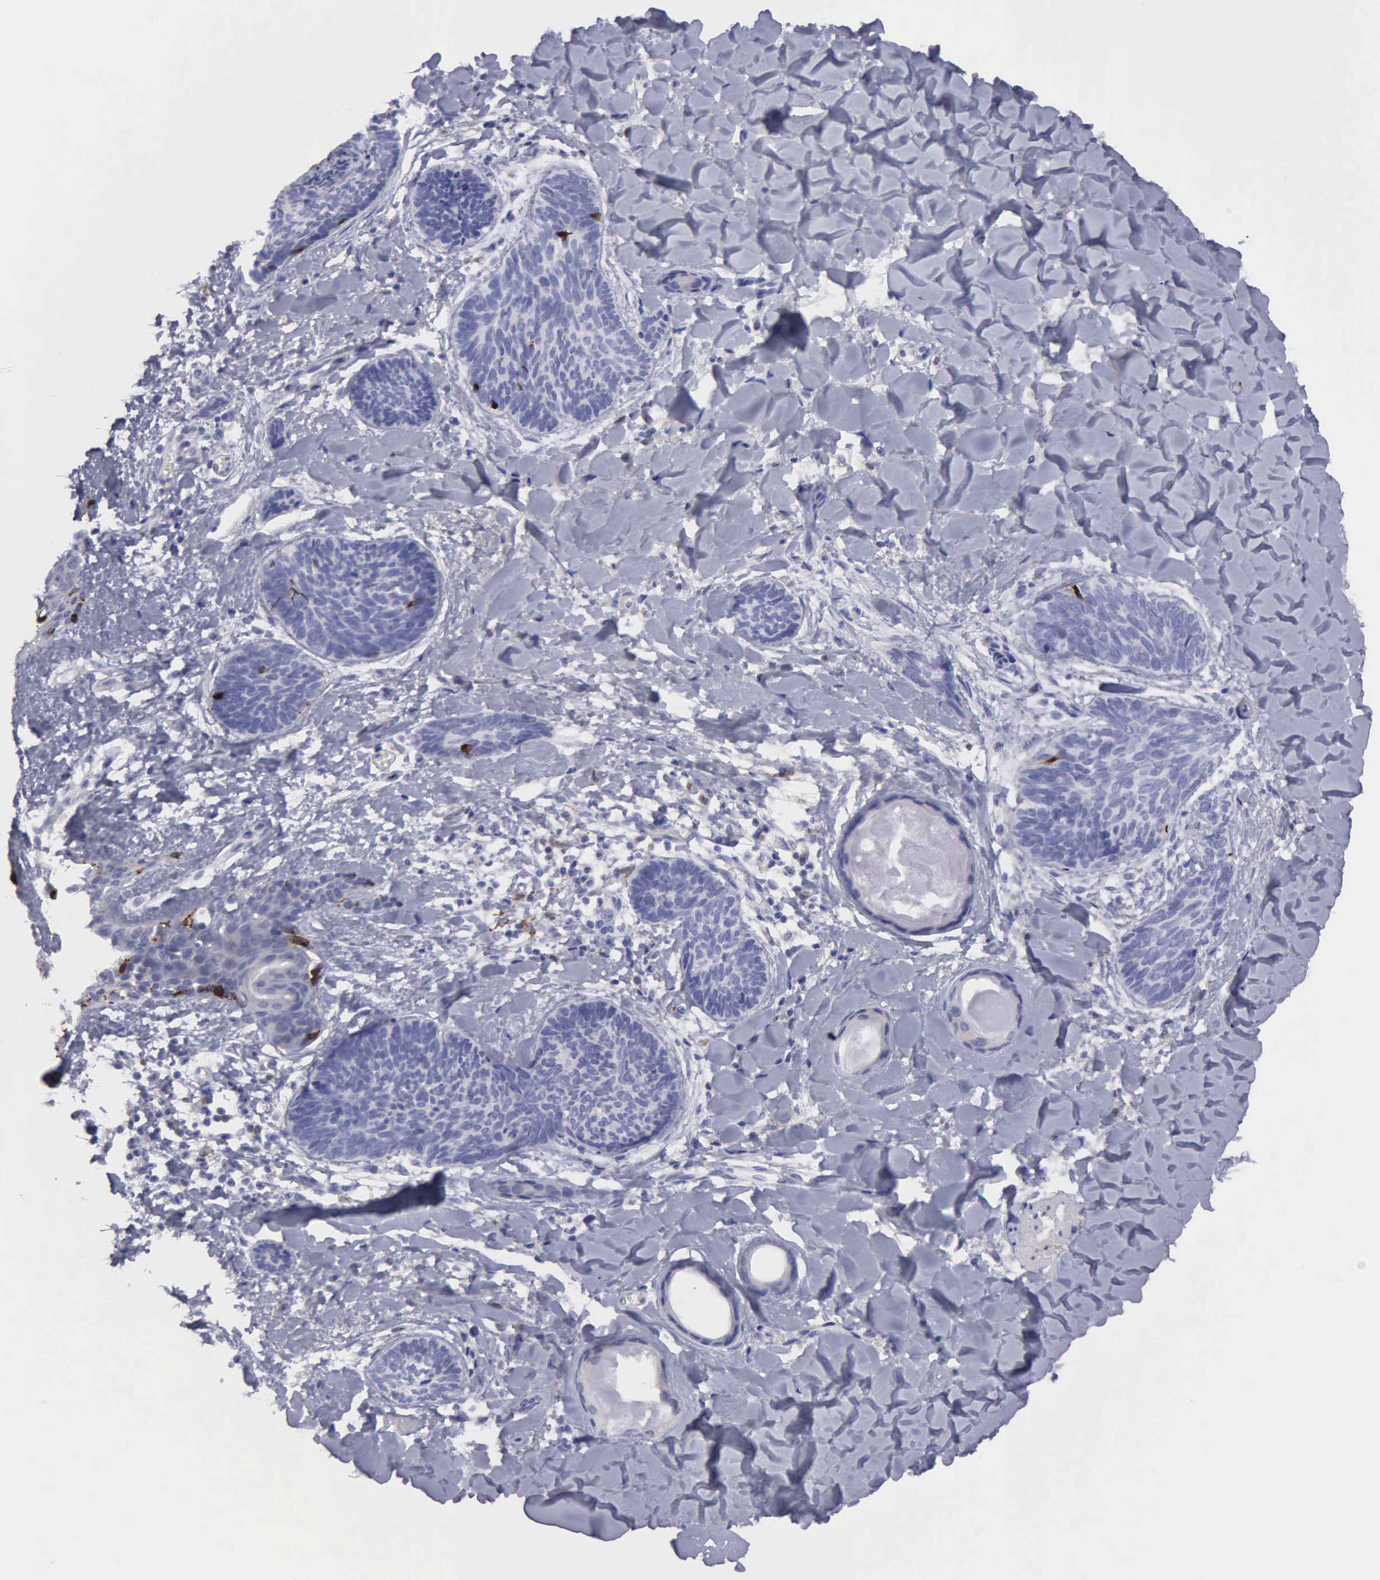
{"staining": {"intensity": "moderate", "quantity": "<25%", "location": "cytoplasmic/membranous"}, "tissue": "skin cancer", "cell_type": "Tumor cells", "image_type": "cancer", "snomed": [{"axis": "morphology", "description": "Basal cell carcinoma"}, {"axis": "topography", "description": "Skin"}], "caption": "Basal cell carcinoma (skin) stained for a protein (brown) displays moderate cytoplasmic/membranous positive staining in approximately <25% of tumor cells.", "gene": "TYRP1", "patient": {"sex": "female", "age": 81}}